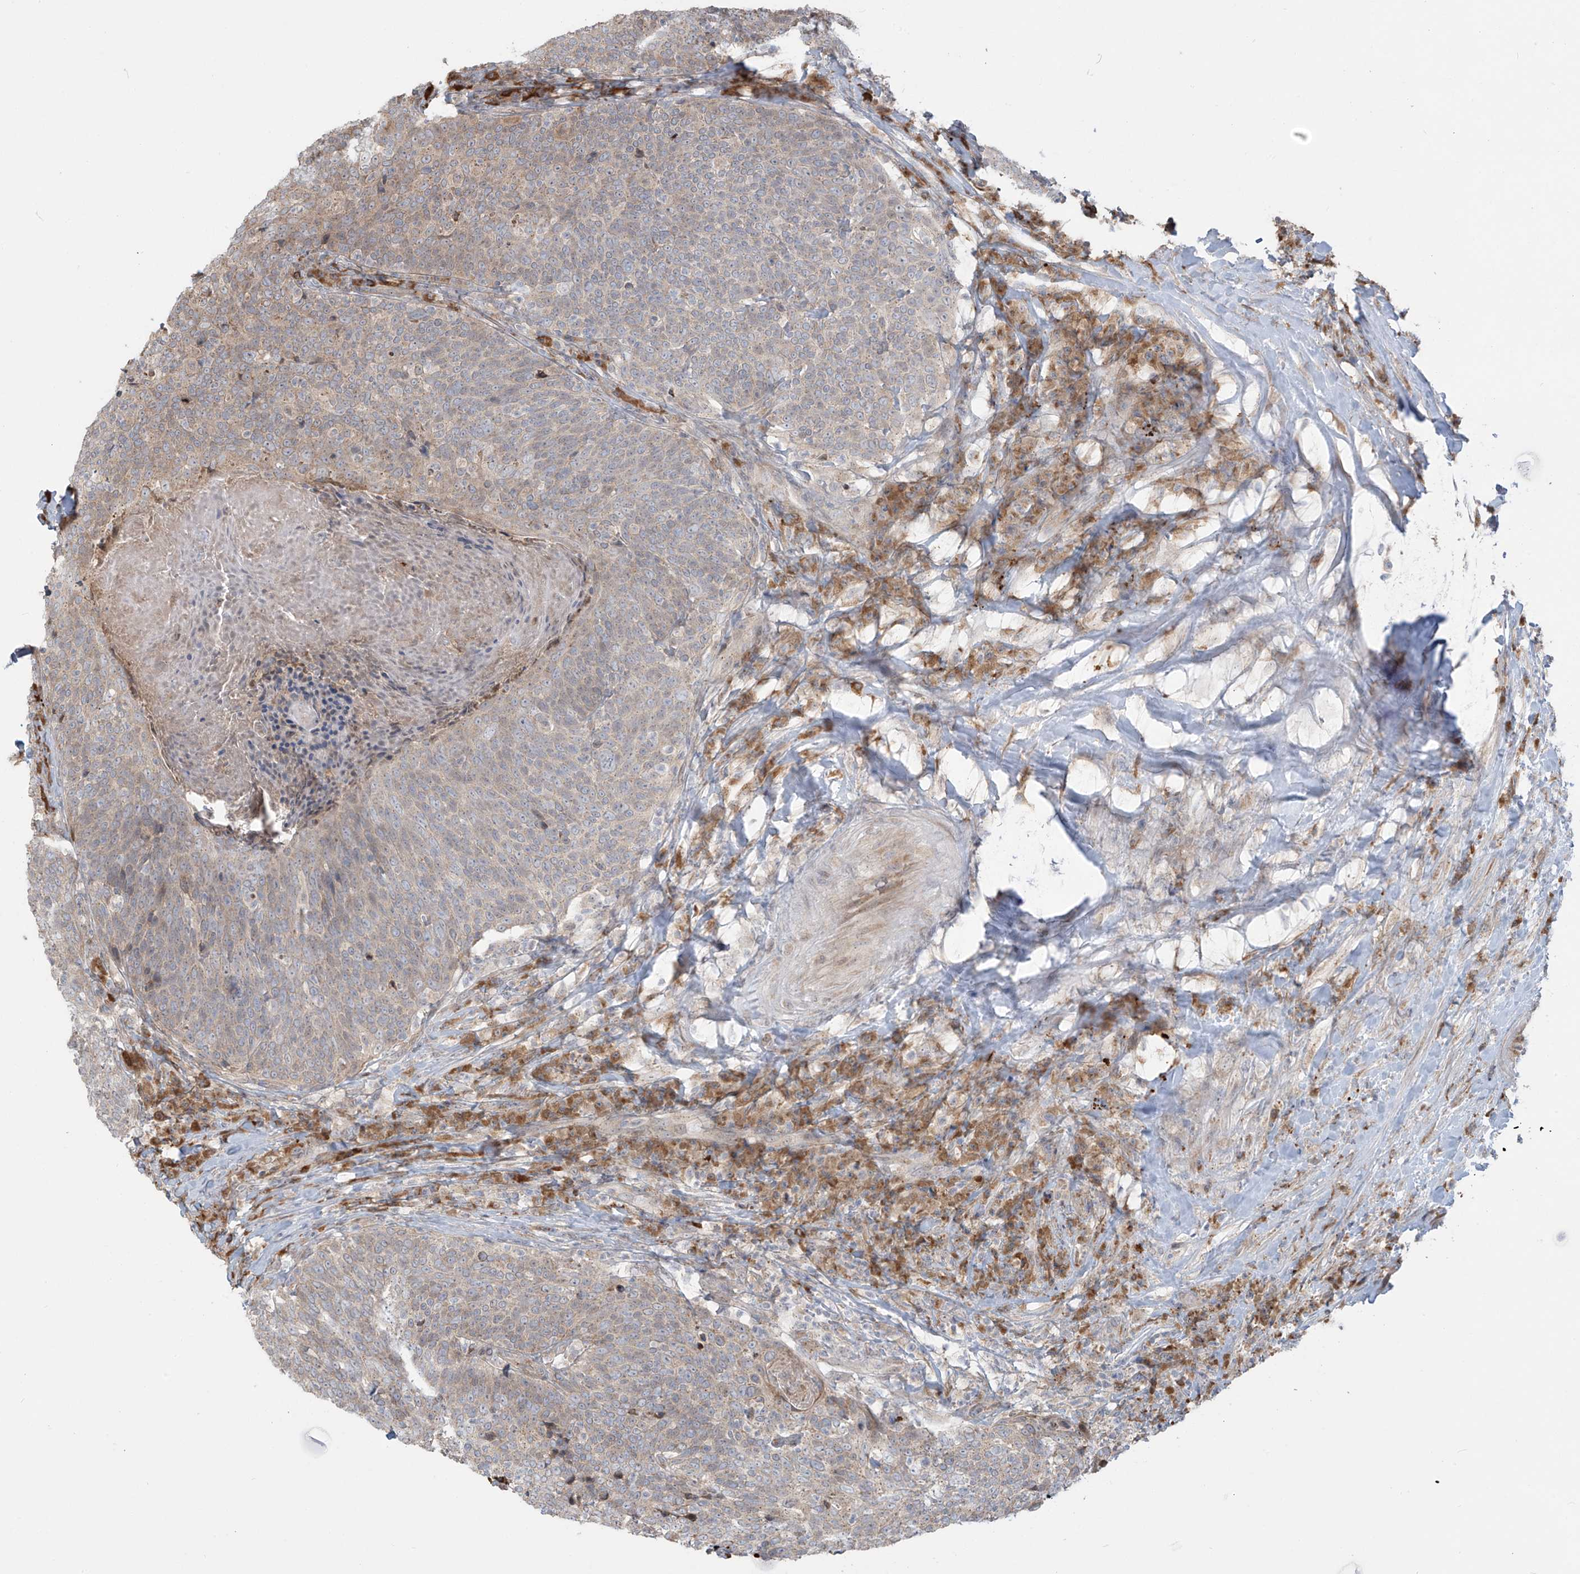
{"staining": {"intensity": "weak", "quantity": "25%-75%", "location": "cytoplasmic/membranous"}, "tissue": "head and neck cancer", "cell_type": "Tumor cells", "image_type": "cancer", "snomed": [{"axis": "morphology", "description": "Squamous cell carcinoma, NOS"}, {"axis": "morphology", "description": "Squamous cell carcinoma, metastatic, NOS"}, {"axis": "topography", "description": "Lymph node"}, {"axis": "topography", "description": "Head-Neck"}], "caption": "Tumor cells reveal weak cytoplasmic/membranous positivity in approximately 25%-75% of cells in head and neck metastatic squamous cell carcinoma. (DAB (3,3'-diaminobenzidine) = brown stain, brightfield microscopy at high magnification).", "gene": "PLEKHM3", "patient": {"sex": "male", "age": 62}}